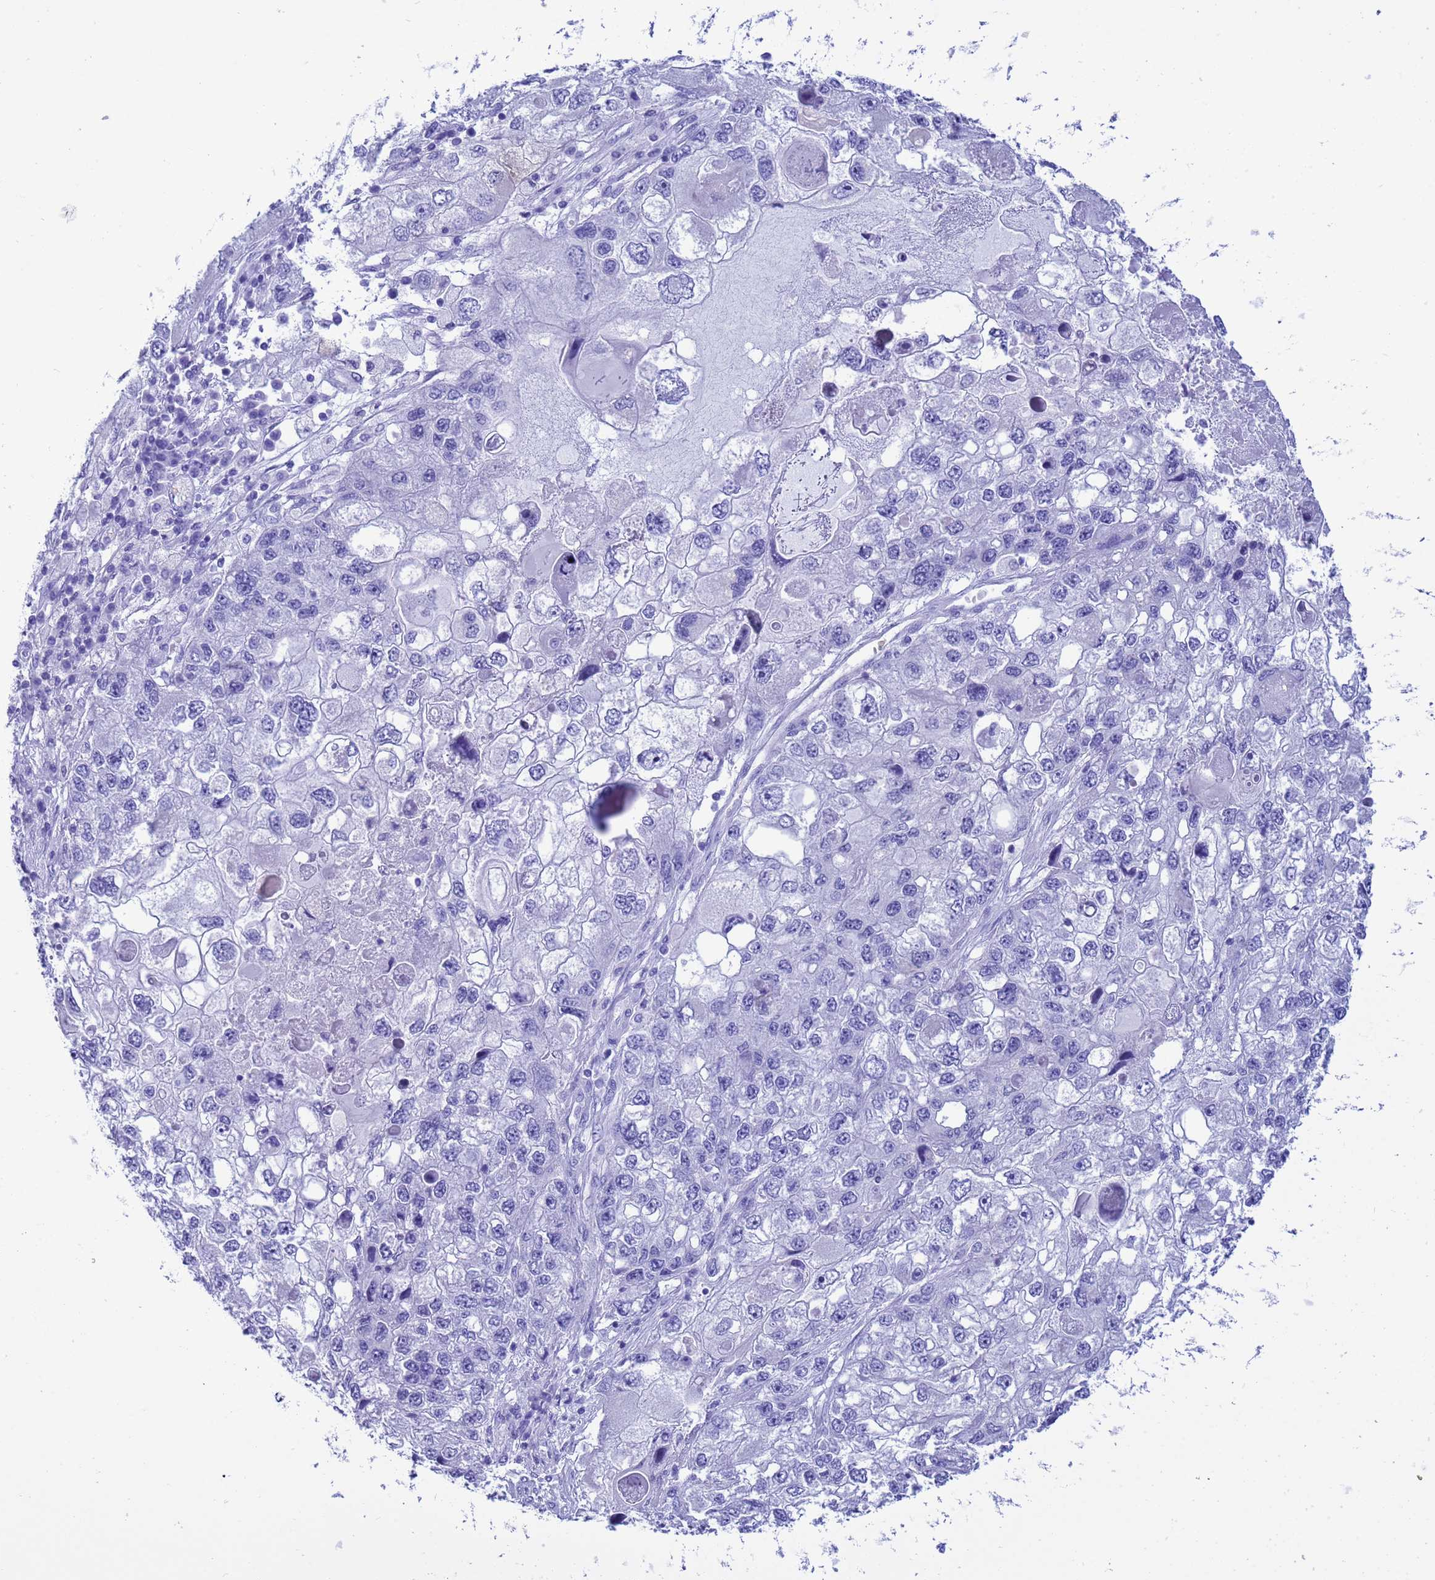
{"staining": {"intensity": "negative", "quantity": "none", "location": "none"}, "tissue": "endometrial cancer", "cell_type": "Tumor cells", "image_type": "cancer", "snomed": [{"axis": "morphology", "description": "Adenocarcinoma, NOS"}, {"axis": "topography", "description": "Endometrium"}], "caption": "The micrograph displays no staining of tumor cells in adenocarcinoma (endometrial).", "gene": "AKR1C2", "patient": {"sex": "female", "age": 49}}